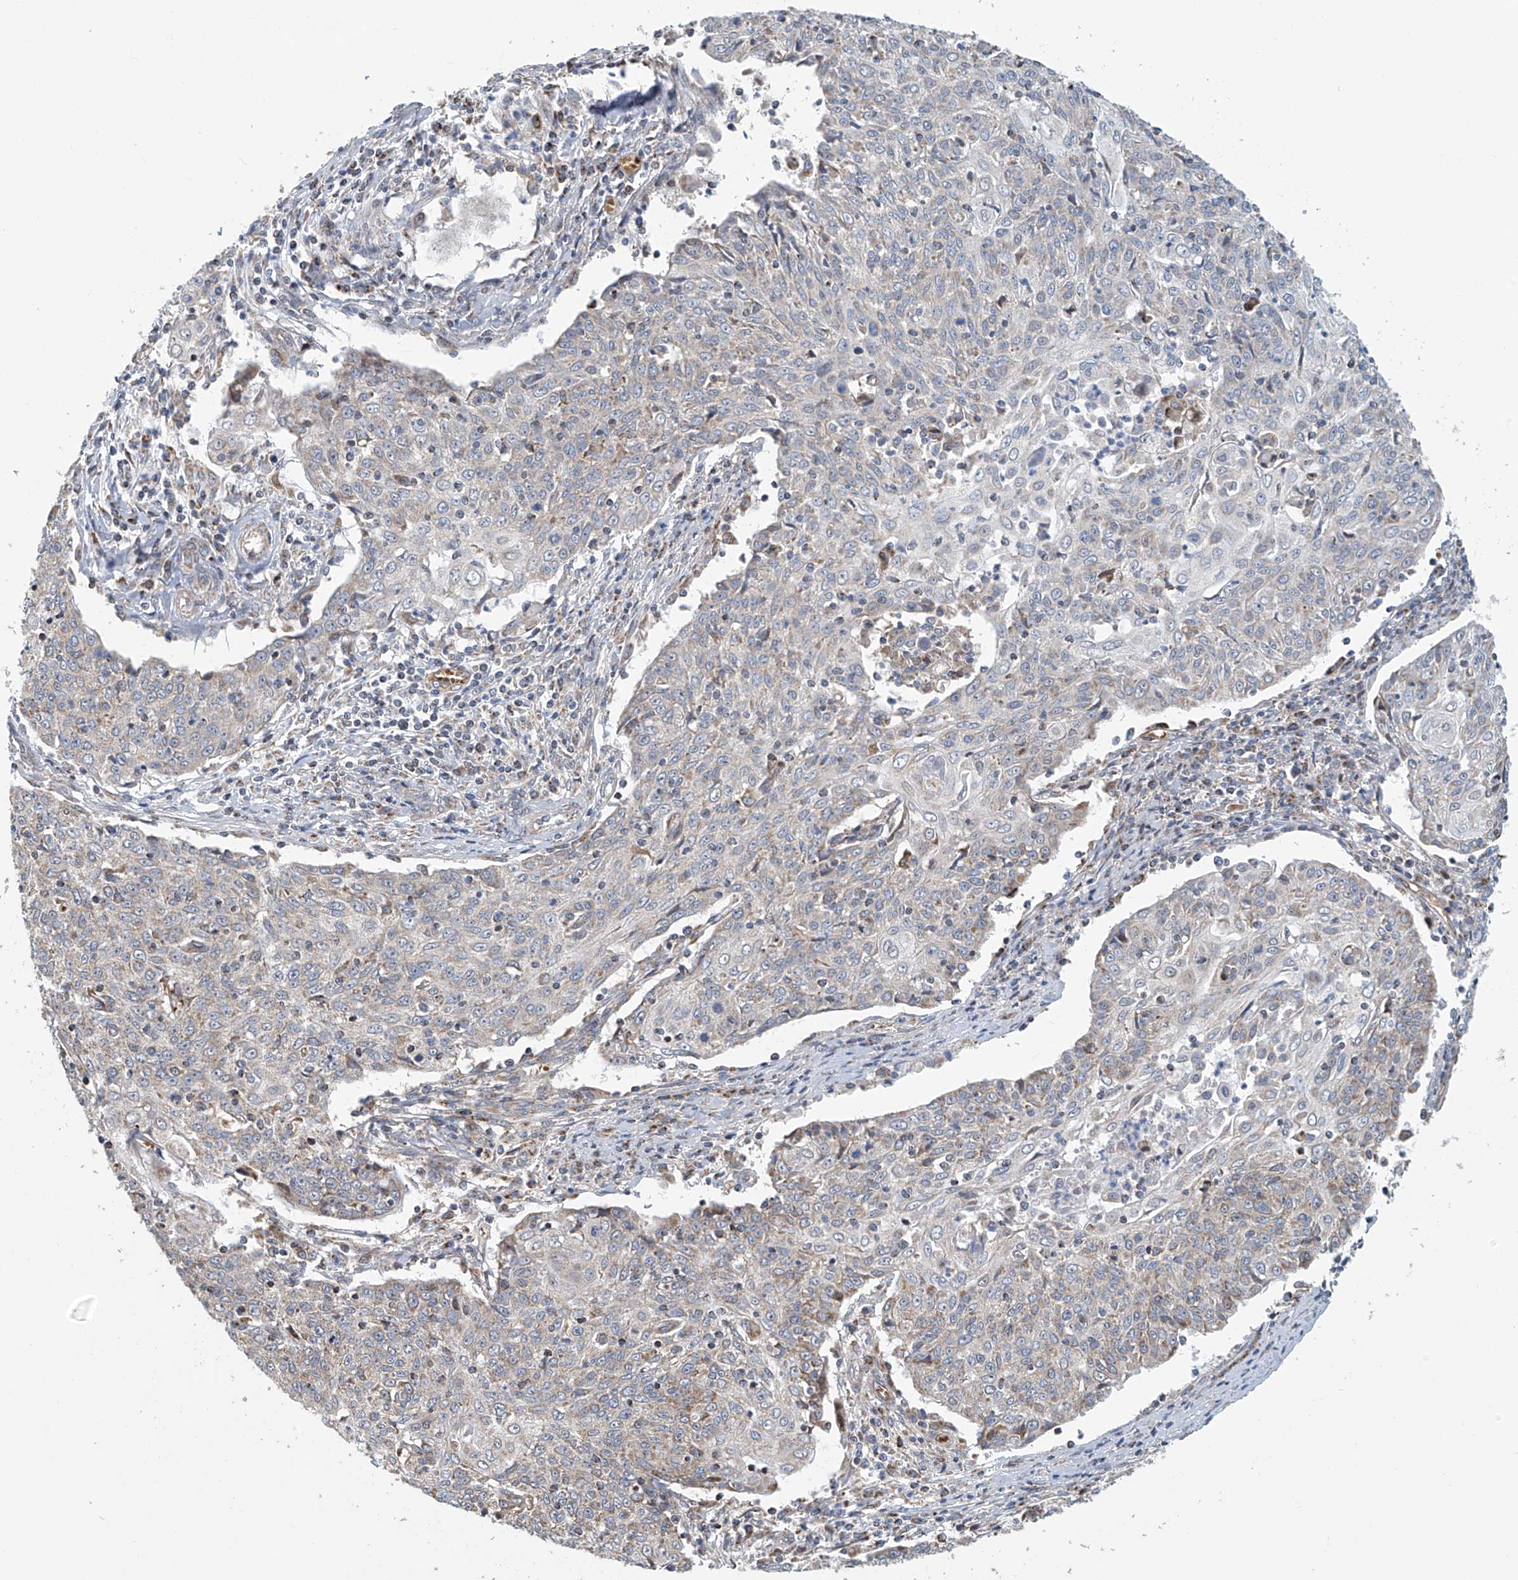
{"staining": {"intensity": "weak", "quantity": "<25%", "location": "cytoplasmic/membranous"}, "tissue": "cervical cancer", "cell_type": "Tumor cells", "image_type": "cancer", "snomed": [{"axis": "morphology", "description": "Squamous cell carcinoma, NOS"}, {"axis": "topography", "description": "Cervix"}], "caption": "Immunohistochemistry (IHC) micrograph of cervical cancer stained for a protein (brown), which shows no expression in tumor cells.", "gene": "COMMD1", "patient": {"sex": "female", "age": 48}}